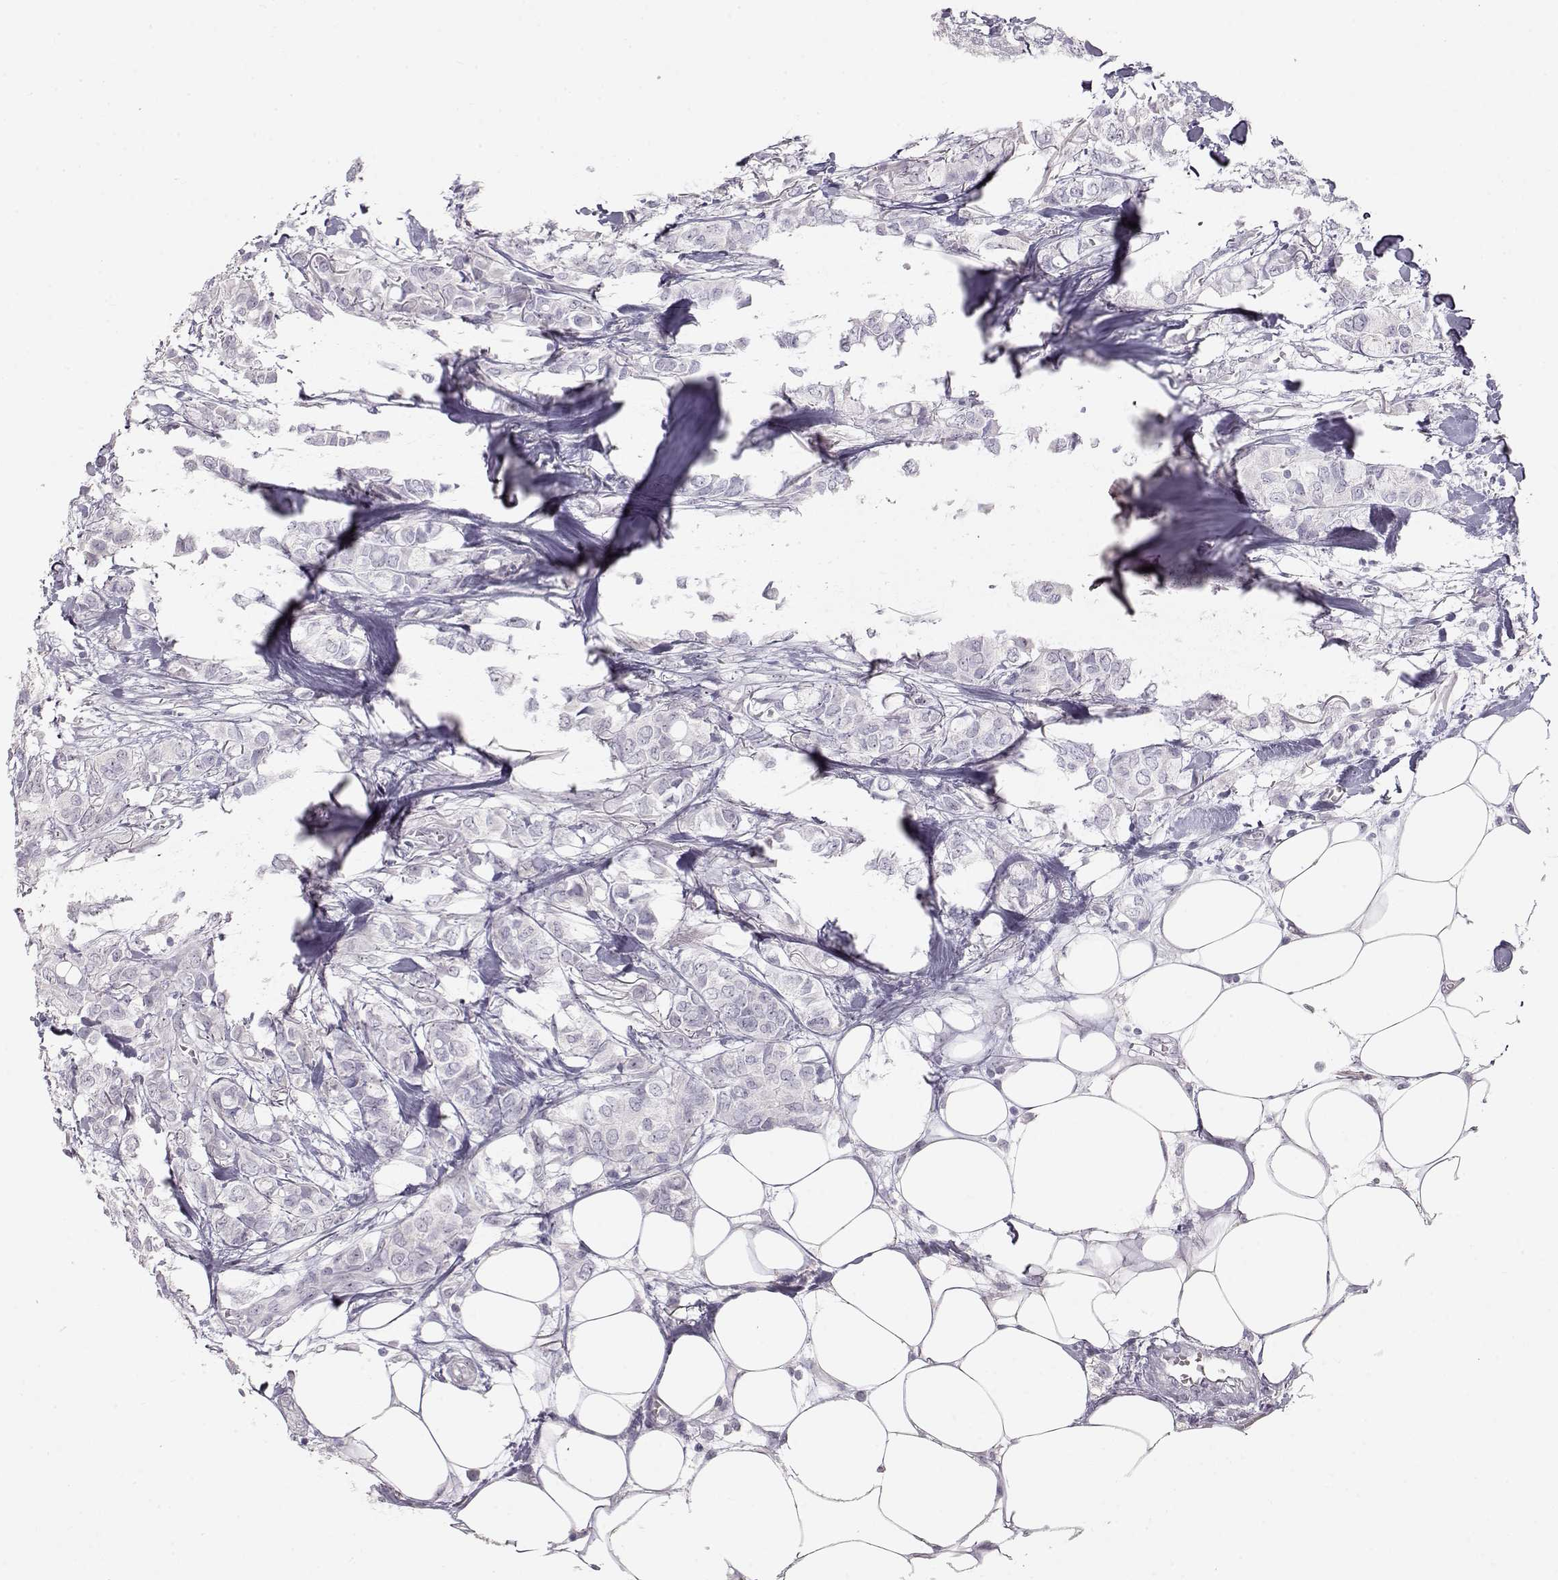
{"staining": {"intensity": "negative", "quantity": "none", "location": "none"}, "tissue": "breast cancer", "cell_type": "Tumor cells", "image_type": "cancer", "snomed": [{"axis": "morphology", "description": "Duct carcinoma"}, {"axis": "topography", "description": "Breast"}], "caption": "This is an immunohistochemistry (IHC) photomicrograph of human breast invasive ductal carcinoma. There is no staining in tumor cells.", "gene": "FAM205A", "patient": {"sex": "female", "age": 85}}